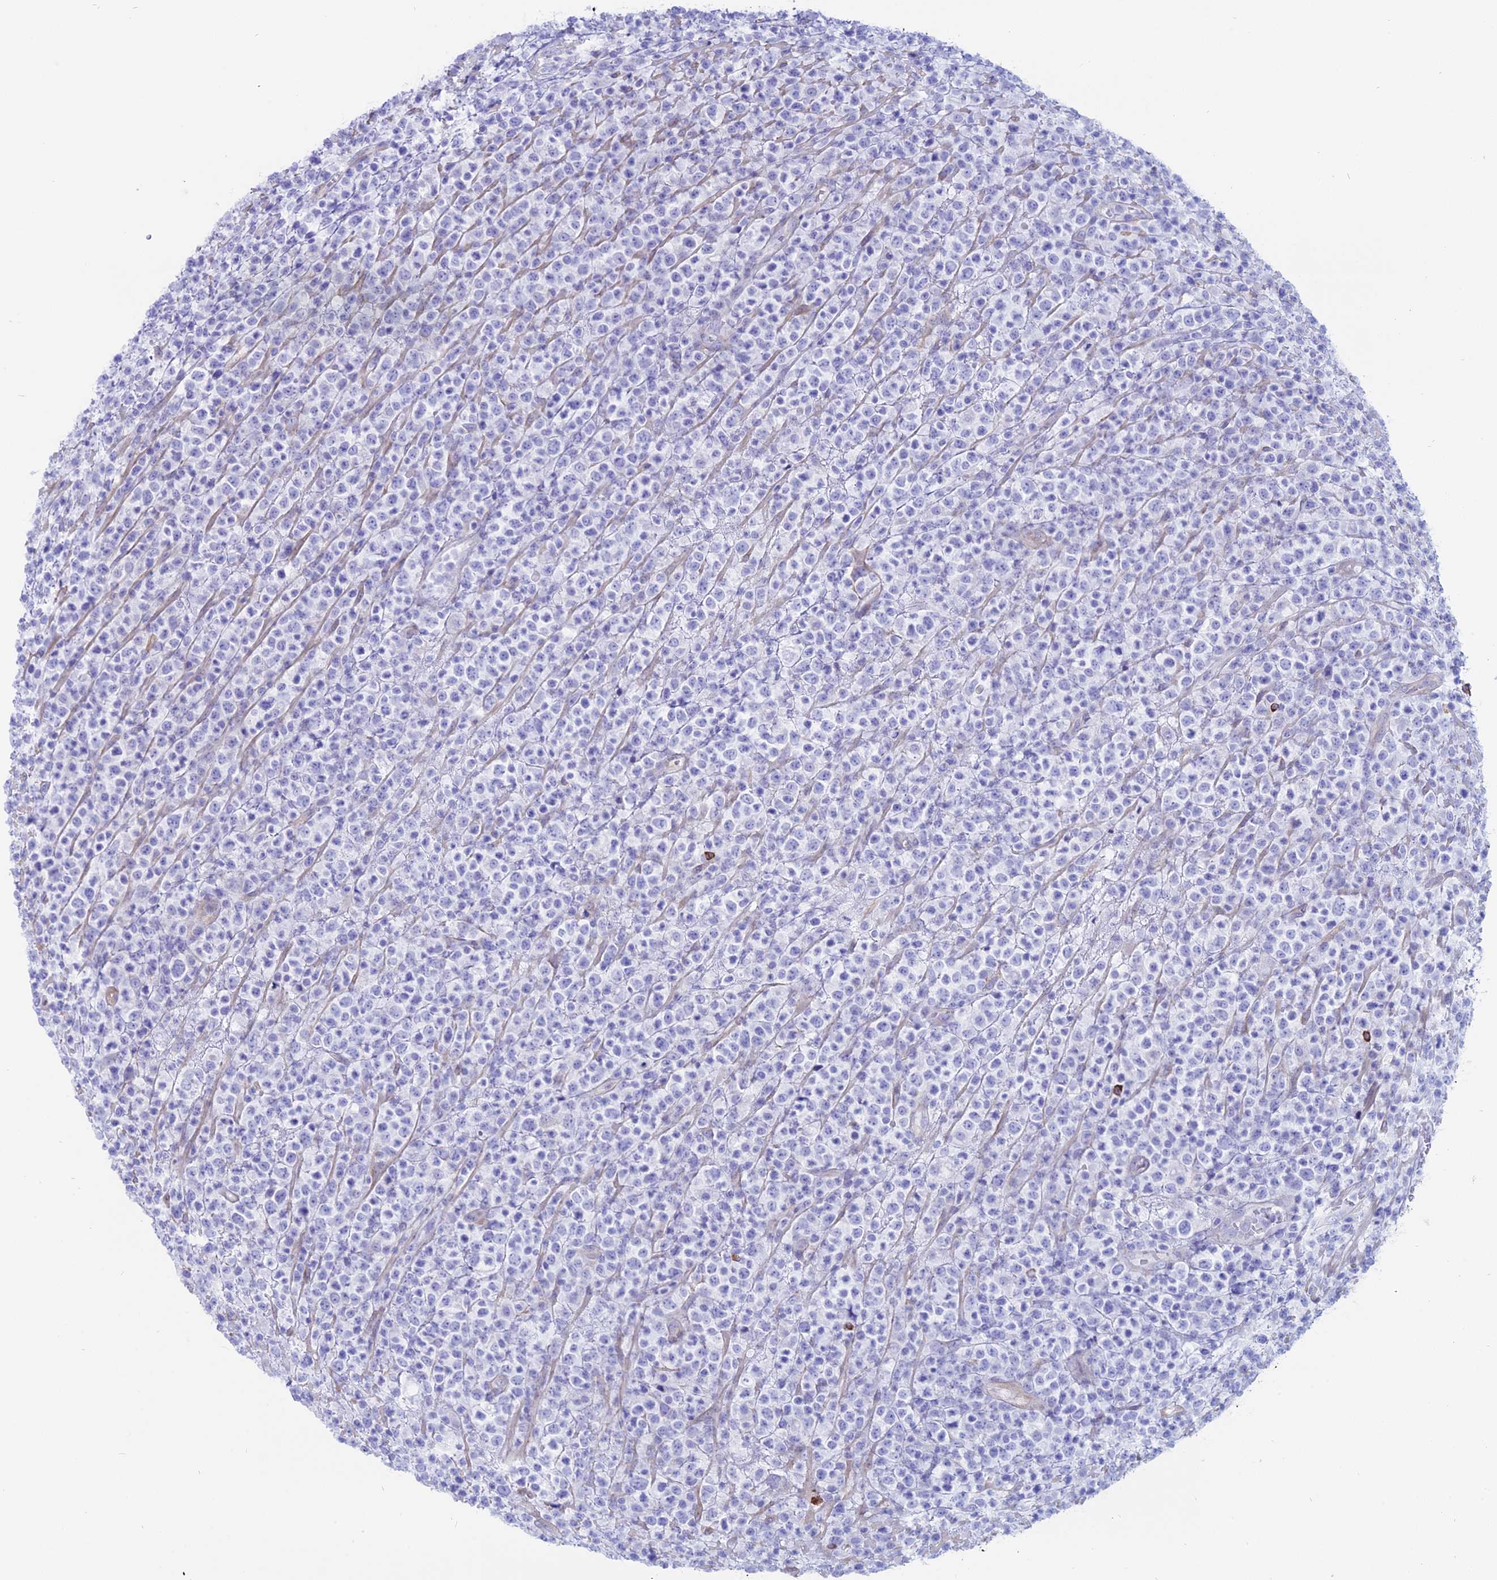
{"staining": {"intensity": "negative", "quantity": "none", "location": "none"}, "tissue": "lymphoma", "cell_type": "Tumor cells", "image_type": "cancer", "snomed": [{"axis": "morphology", "description": "Malignant lymphoma, non-Hodgkin's type, High grade"}, {"axis": "topography", "description": "Colon"}], "caption": "This is an IHC image of human lymphoma. There is no positivity in tumor cells.", "gene": "OR2AE1", "patient": {"sex": "female", "age": 53}}